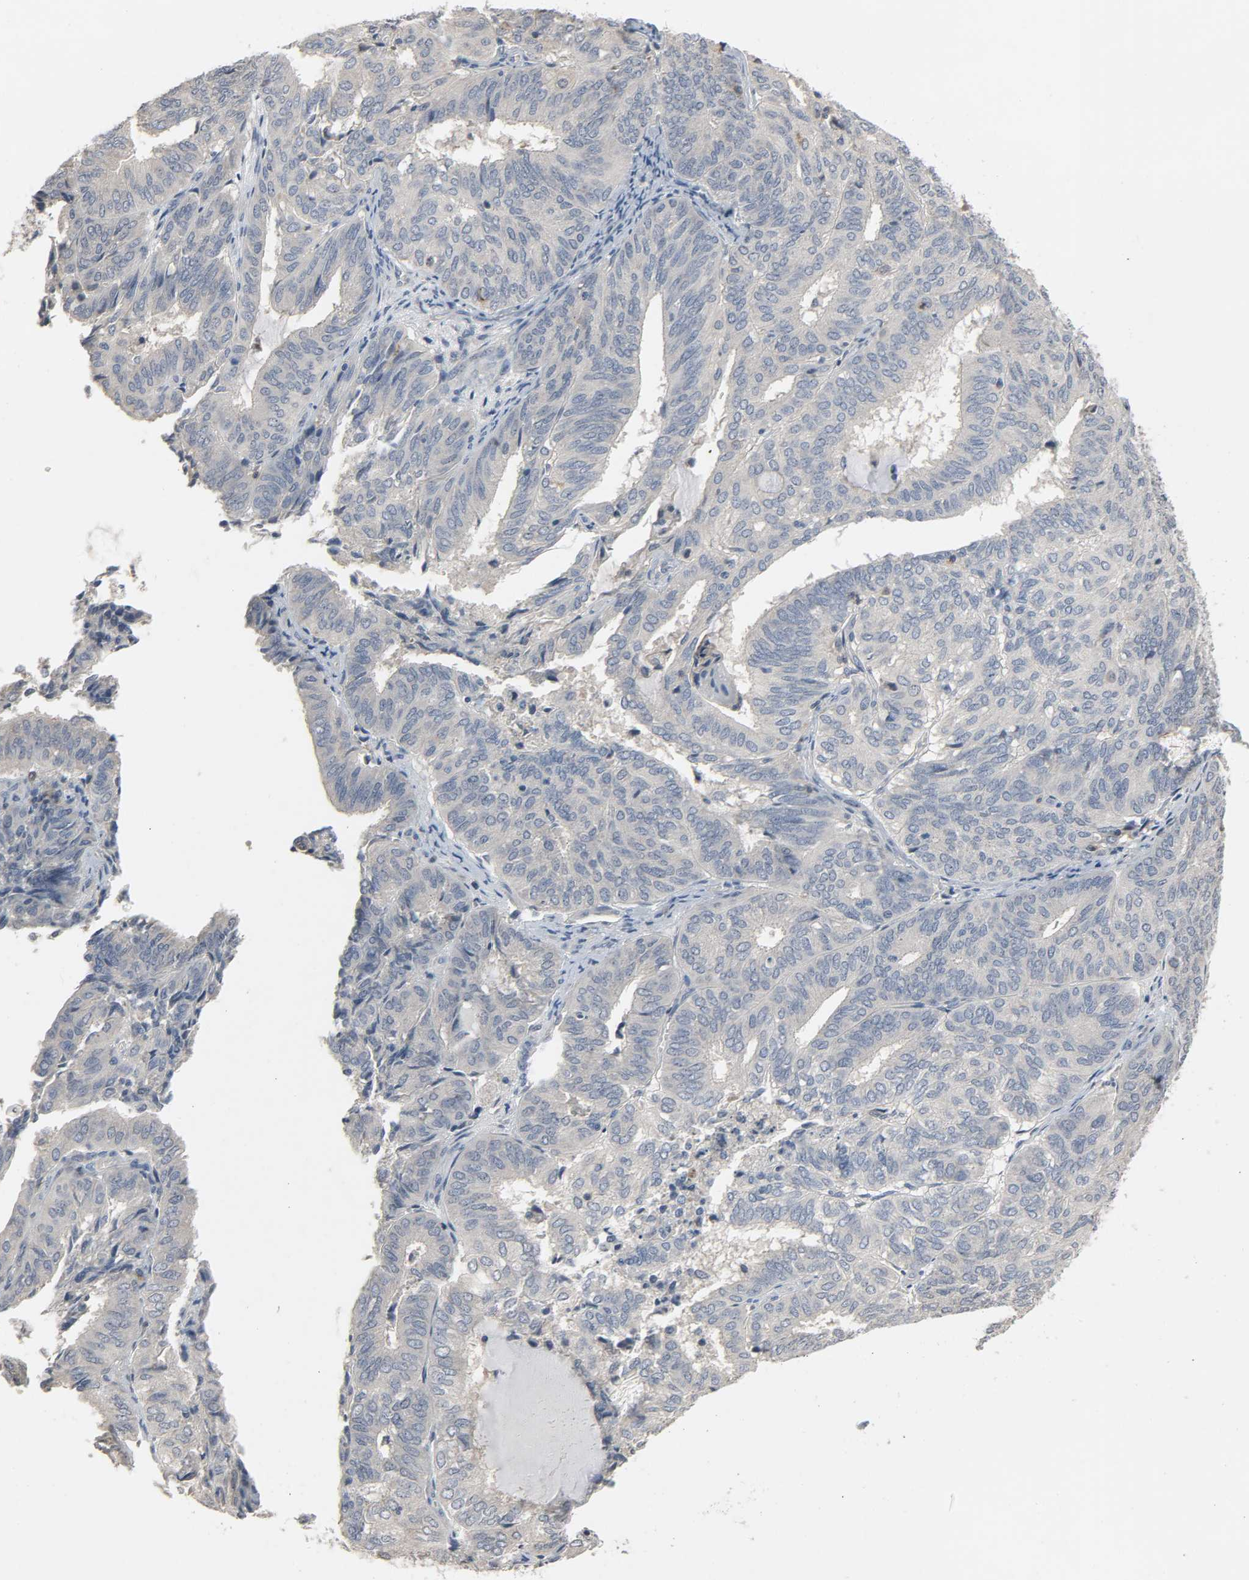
{"staining": {"intensity": "negative", "quantity": "none", "location": "none"}, "tissue": "endometrial cancer", "cell_type": "Tumor cells", "image_type": "cancer", "snomed": [{"axis": "morphology", "description": "Adenocarcinoma, NOS"}, {"axis": "topography", "description": "Uterus"}], "caption": "This is a image of immunohistochemistry (IHC) staining of endometrial cancer (adenocarcinoma), which shows no staining in tumor cells.", "gene": "CD4", "patient": {"sex": "female", "age": 60}}